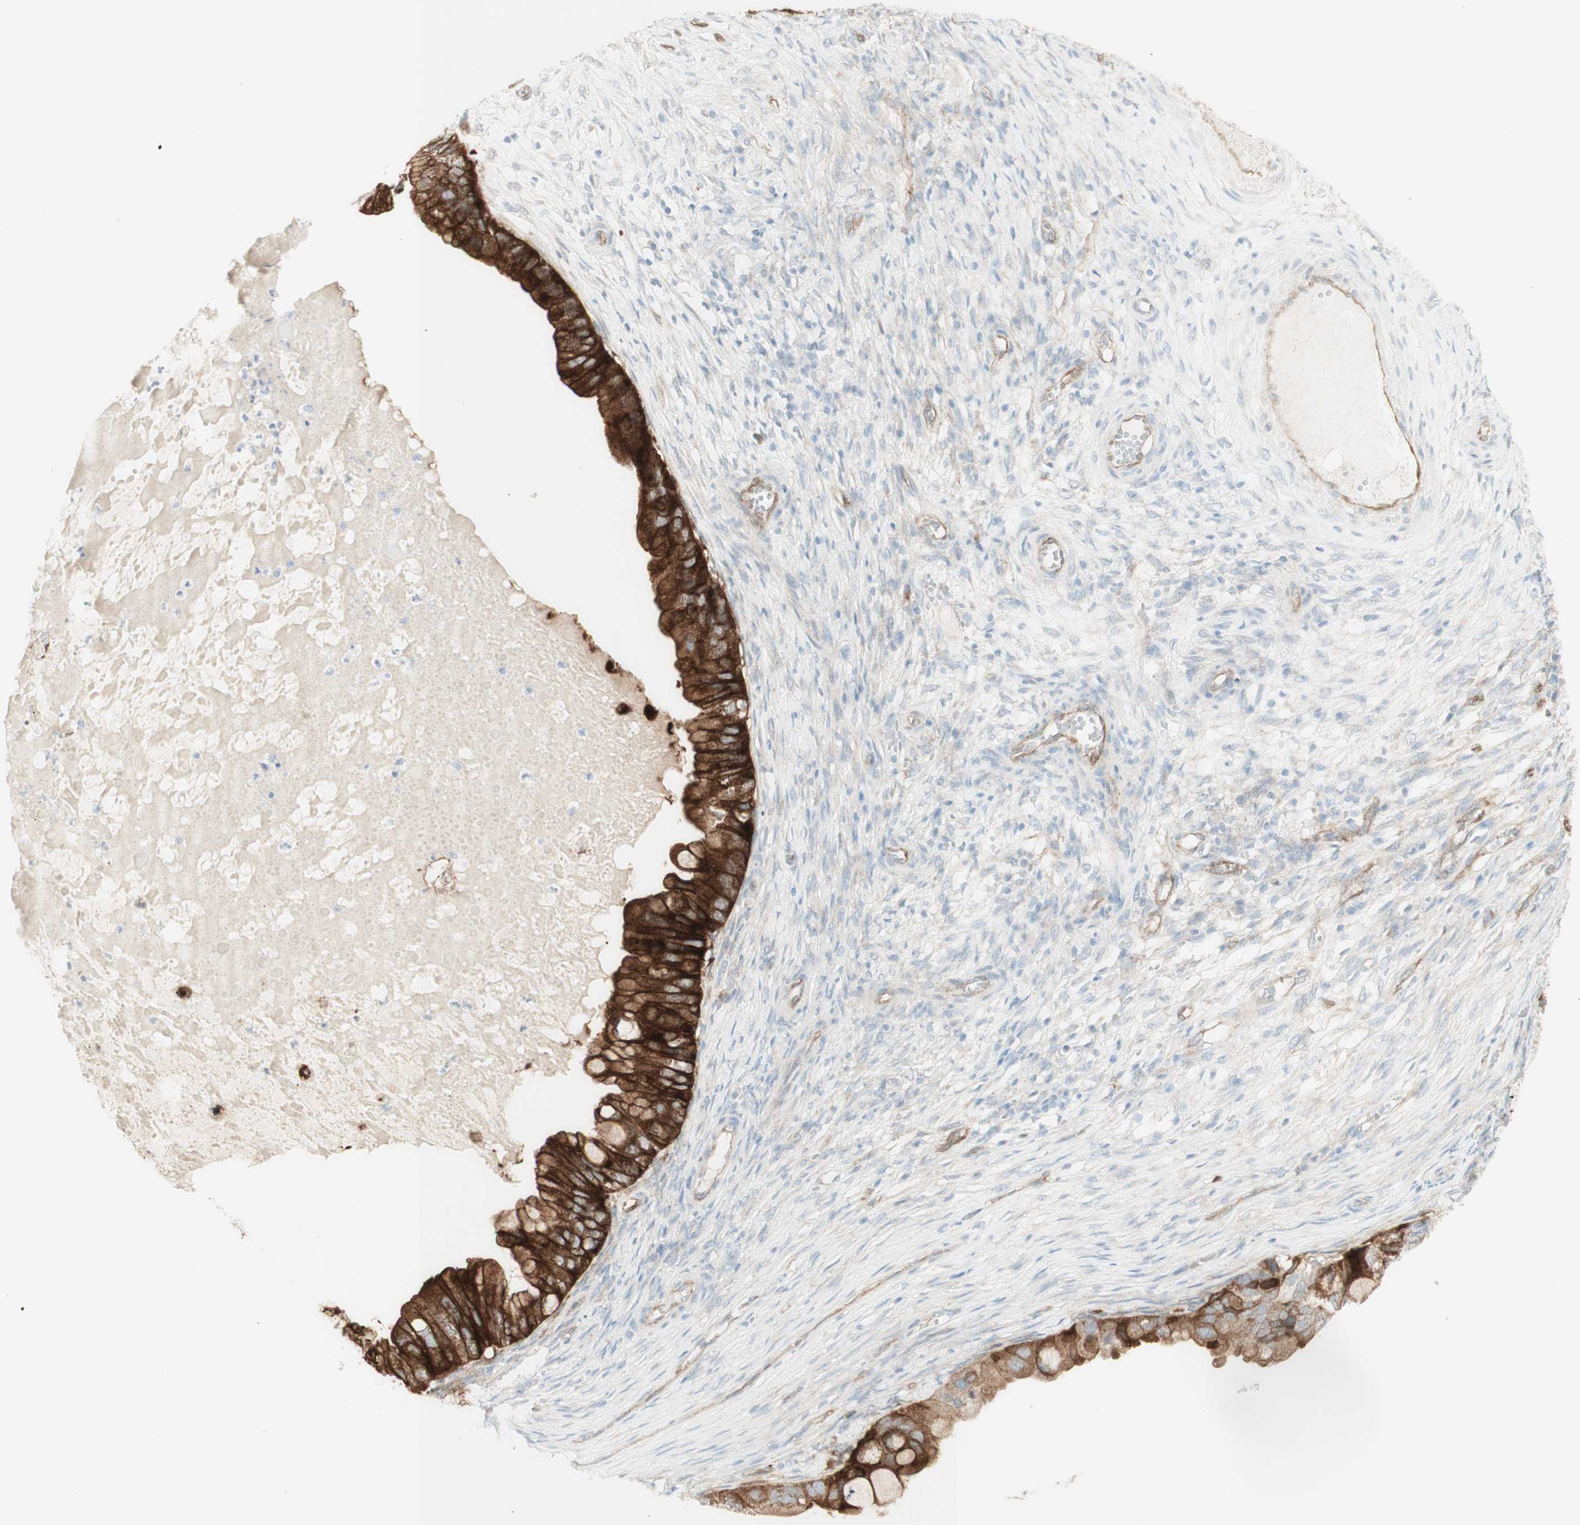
{"staining": {"intensity": "strong", "quantity": ">75%", "location": "cytoplasmic/membranous"}, "tissue": "ovarian cancer", "cell_type": "Tumor cells", "image_type": "cancer", "snomed": [{"axis": "morphology", "description": "Cystadenocarcinoma, mucinous, NOS"}, {"axis": "topography", "description": "Ovary"}], "caption": "Ovarian cancer (mucinous cystadenocarcinoma) stained with a protein marker displays strong staining in tumor cells.", "gene": "MYO6", "patient": {"sex": "female", "age": 80}}